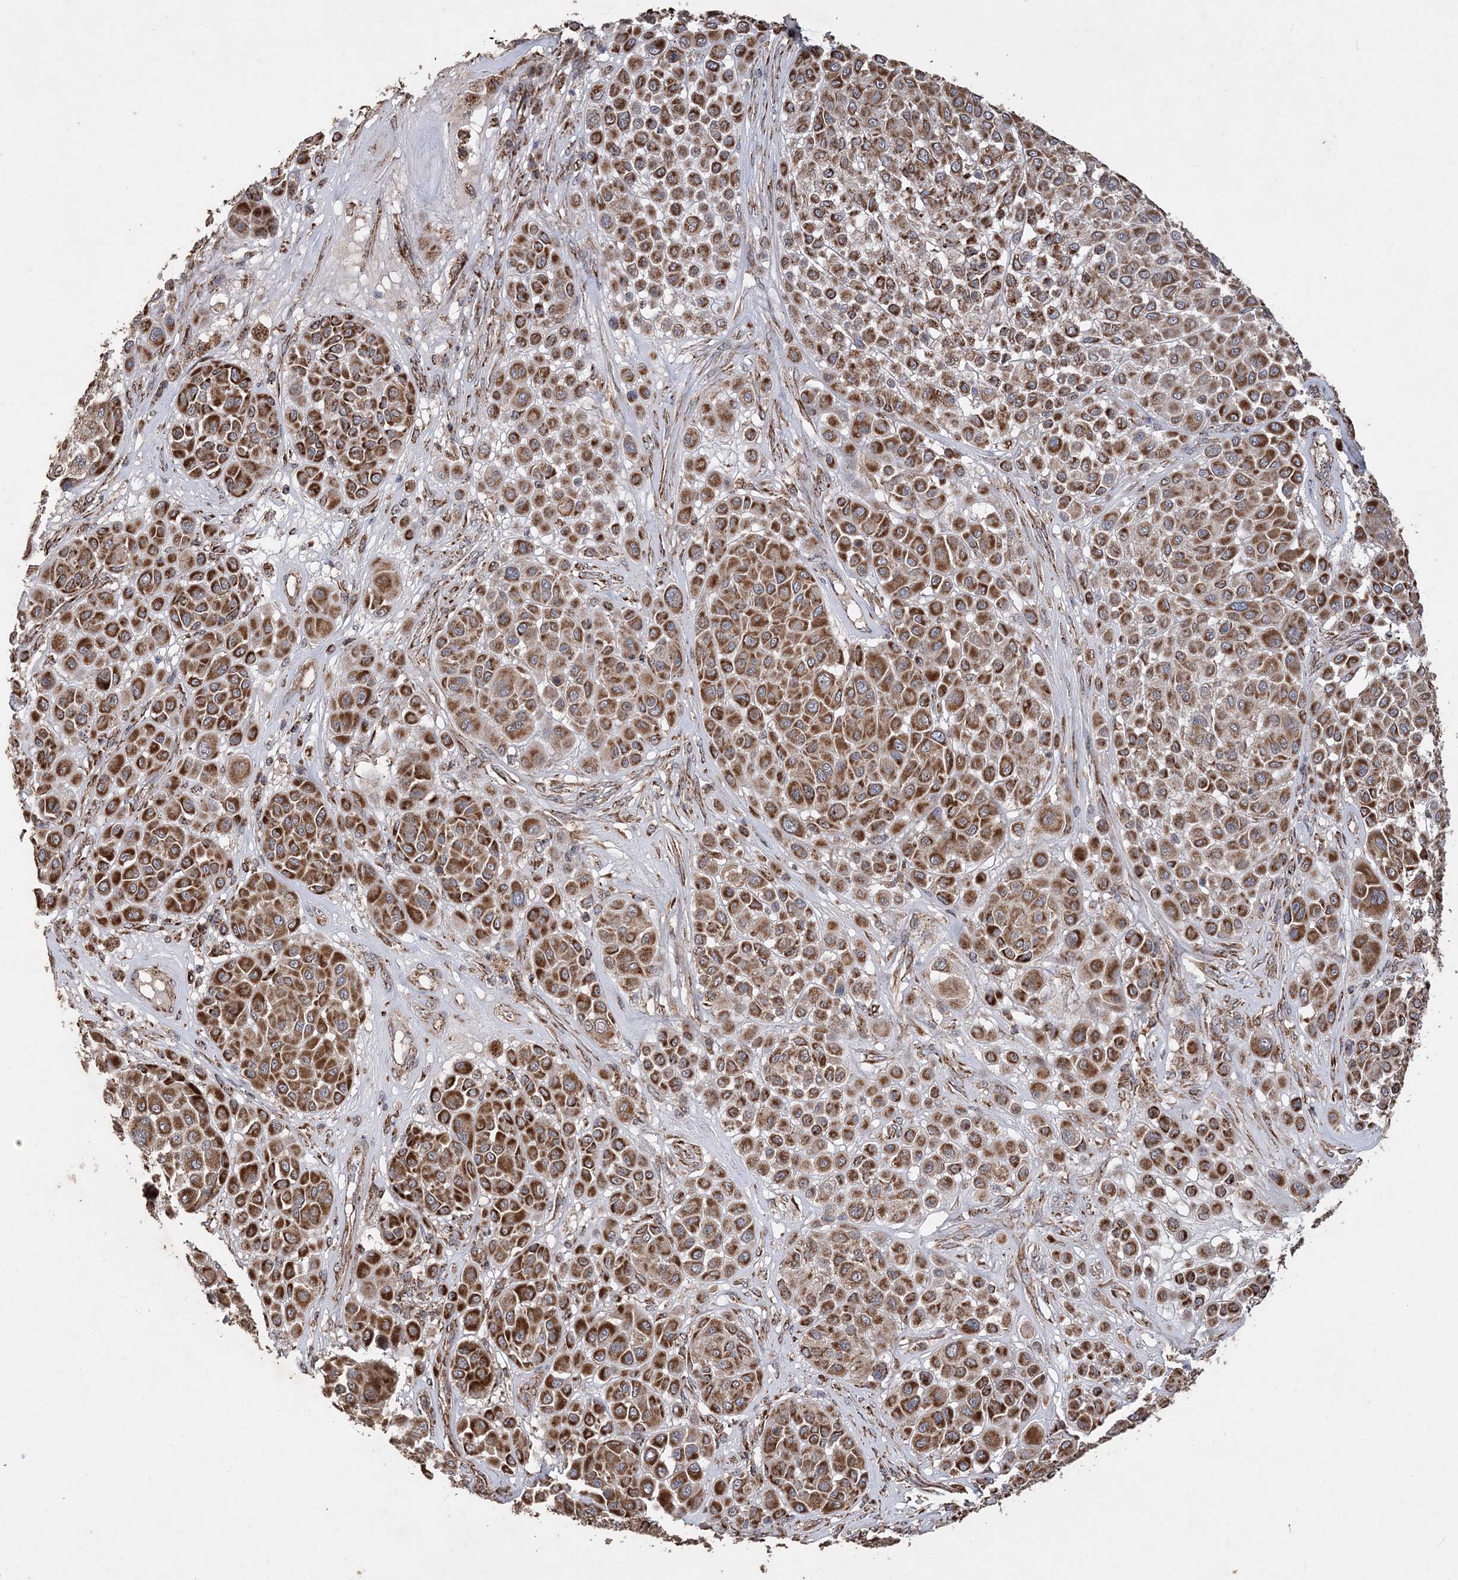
{"staining": {"intensity": "strong", "quantity": ">75%", "location": "cytoplasmic/membranous"}, "tissue": "melanoma", "cell_type": "Tumor cells", "image_type": "cancer", "snomed": [{"axis": "morphology", "description": "Malignant melanoma, Metastatic site"}, {"axis": "topography", "description": "Soft tissue"}], "caption": "Approximately >75% of tumor cells in human malignant melanoma (metastatic site) demonstrate strong cytoplasmic/membranous protein staining as visualized by brown immunohistochemical staining.", "gene": "POC5", "patient": {"sex": "male", "age": 41}}